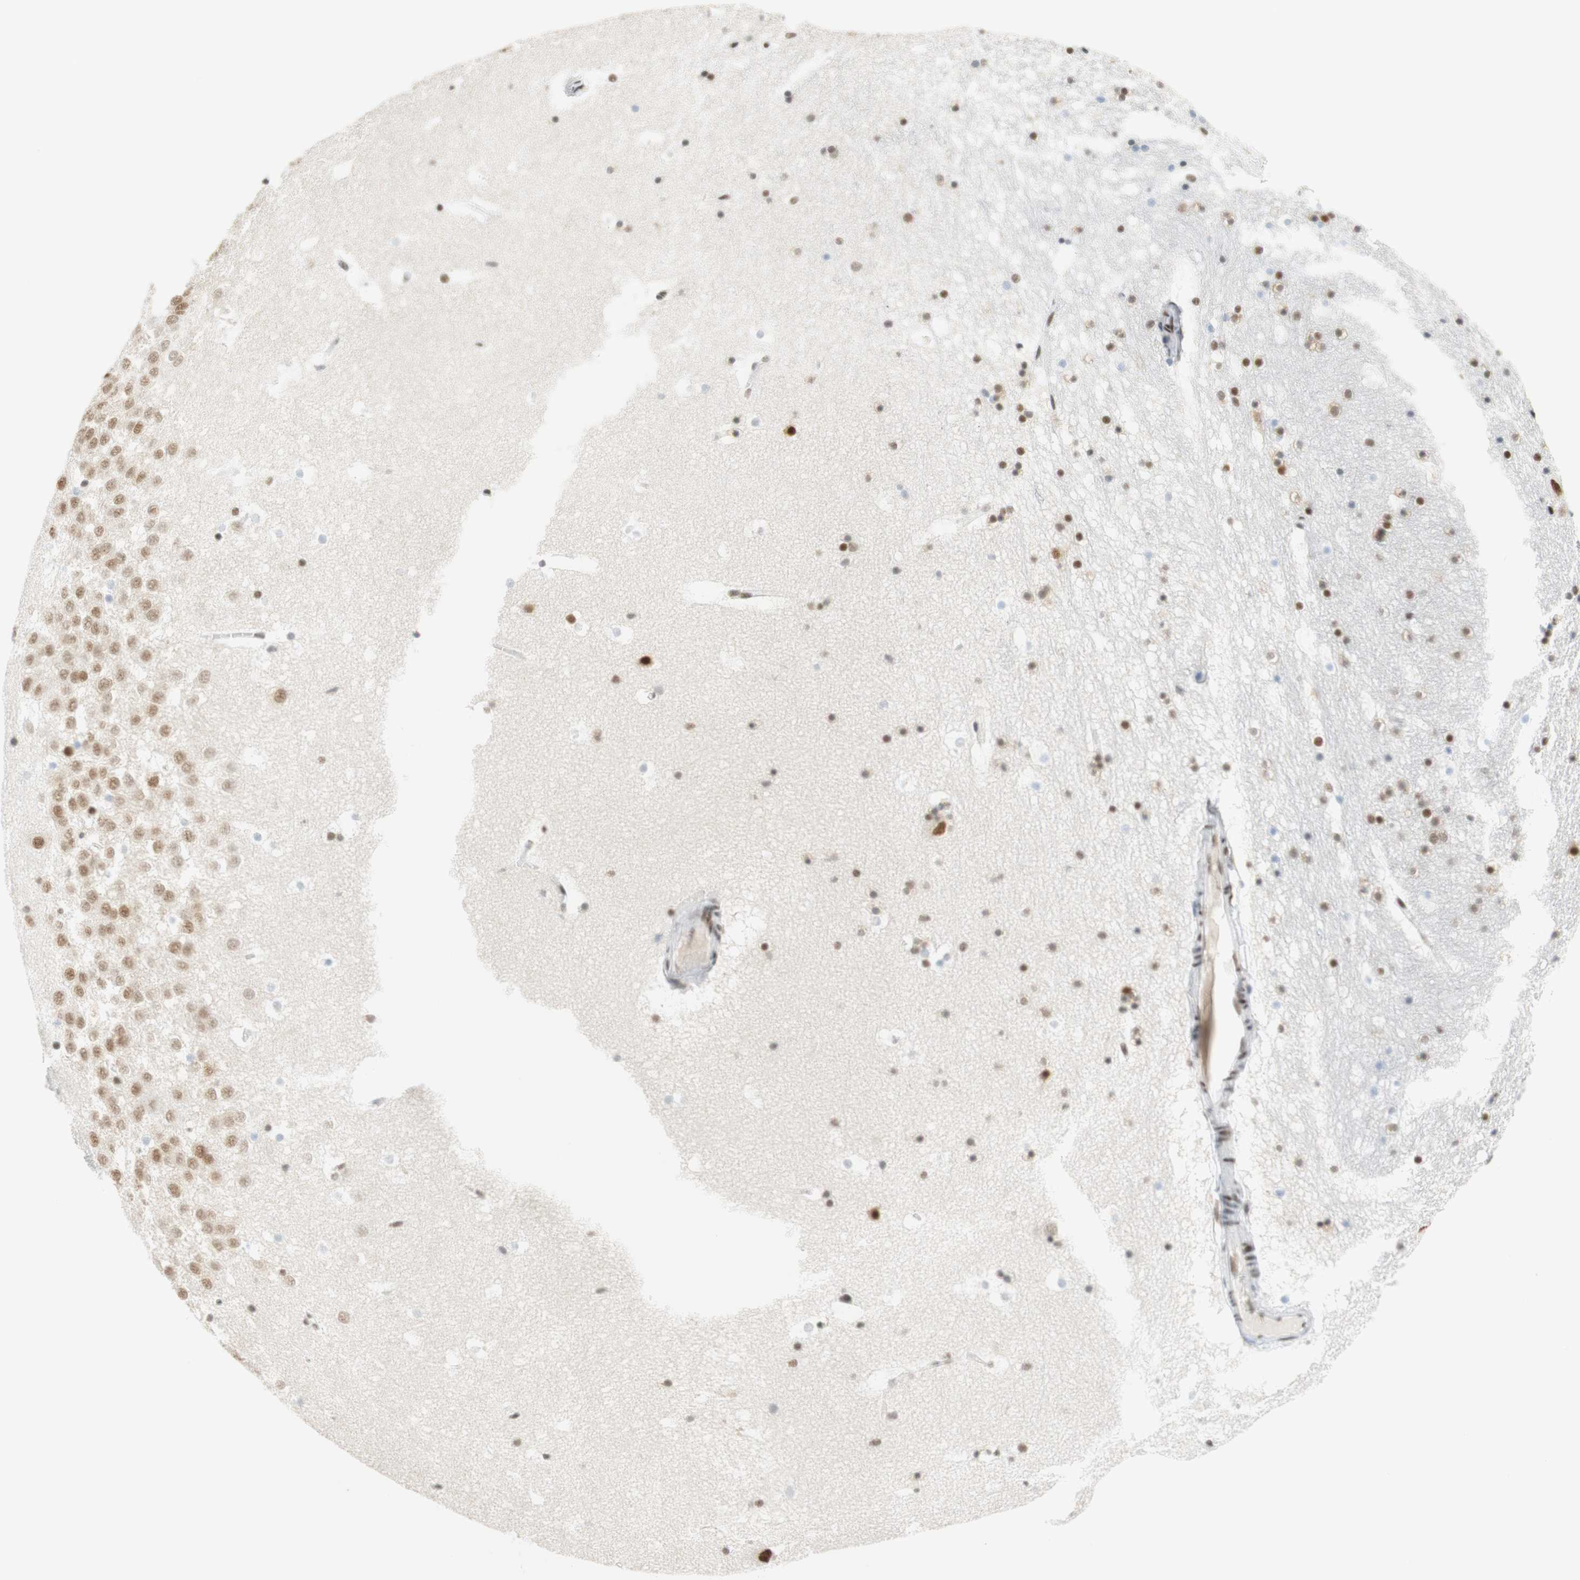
{"staining": {"intensity": "moderate", "quantity": "25%-75%", "location": "nuclear"}, "tissue": "hippocampus", "cell_type": "Glial cells", "image_type": "normal", "snomed": [{"axis": "morphology", "description": "Normal tissue, NOS"}, {"axis": "topography", "description": "Hippocampus"}], "caption": "Moderate nuclear protein positivity is identified in approximately 25%-75% of glial cells in hippocampus.", "gene": "RNF20", "patient": {"sex": "male", "age": 45}}